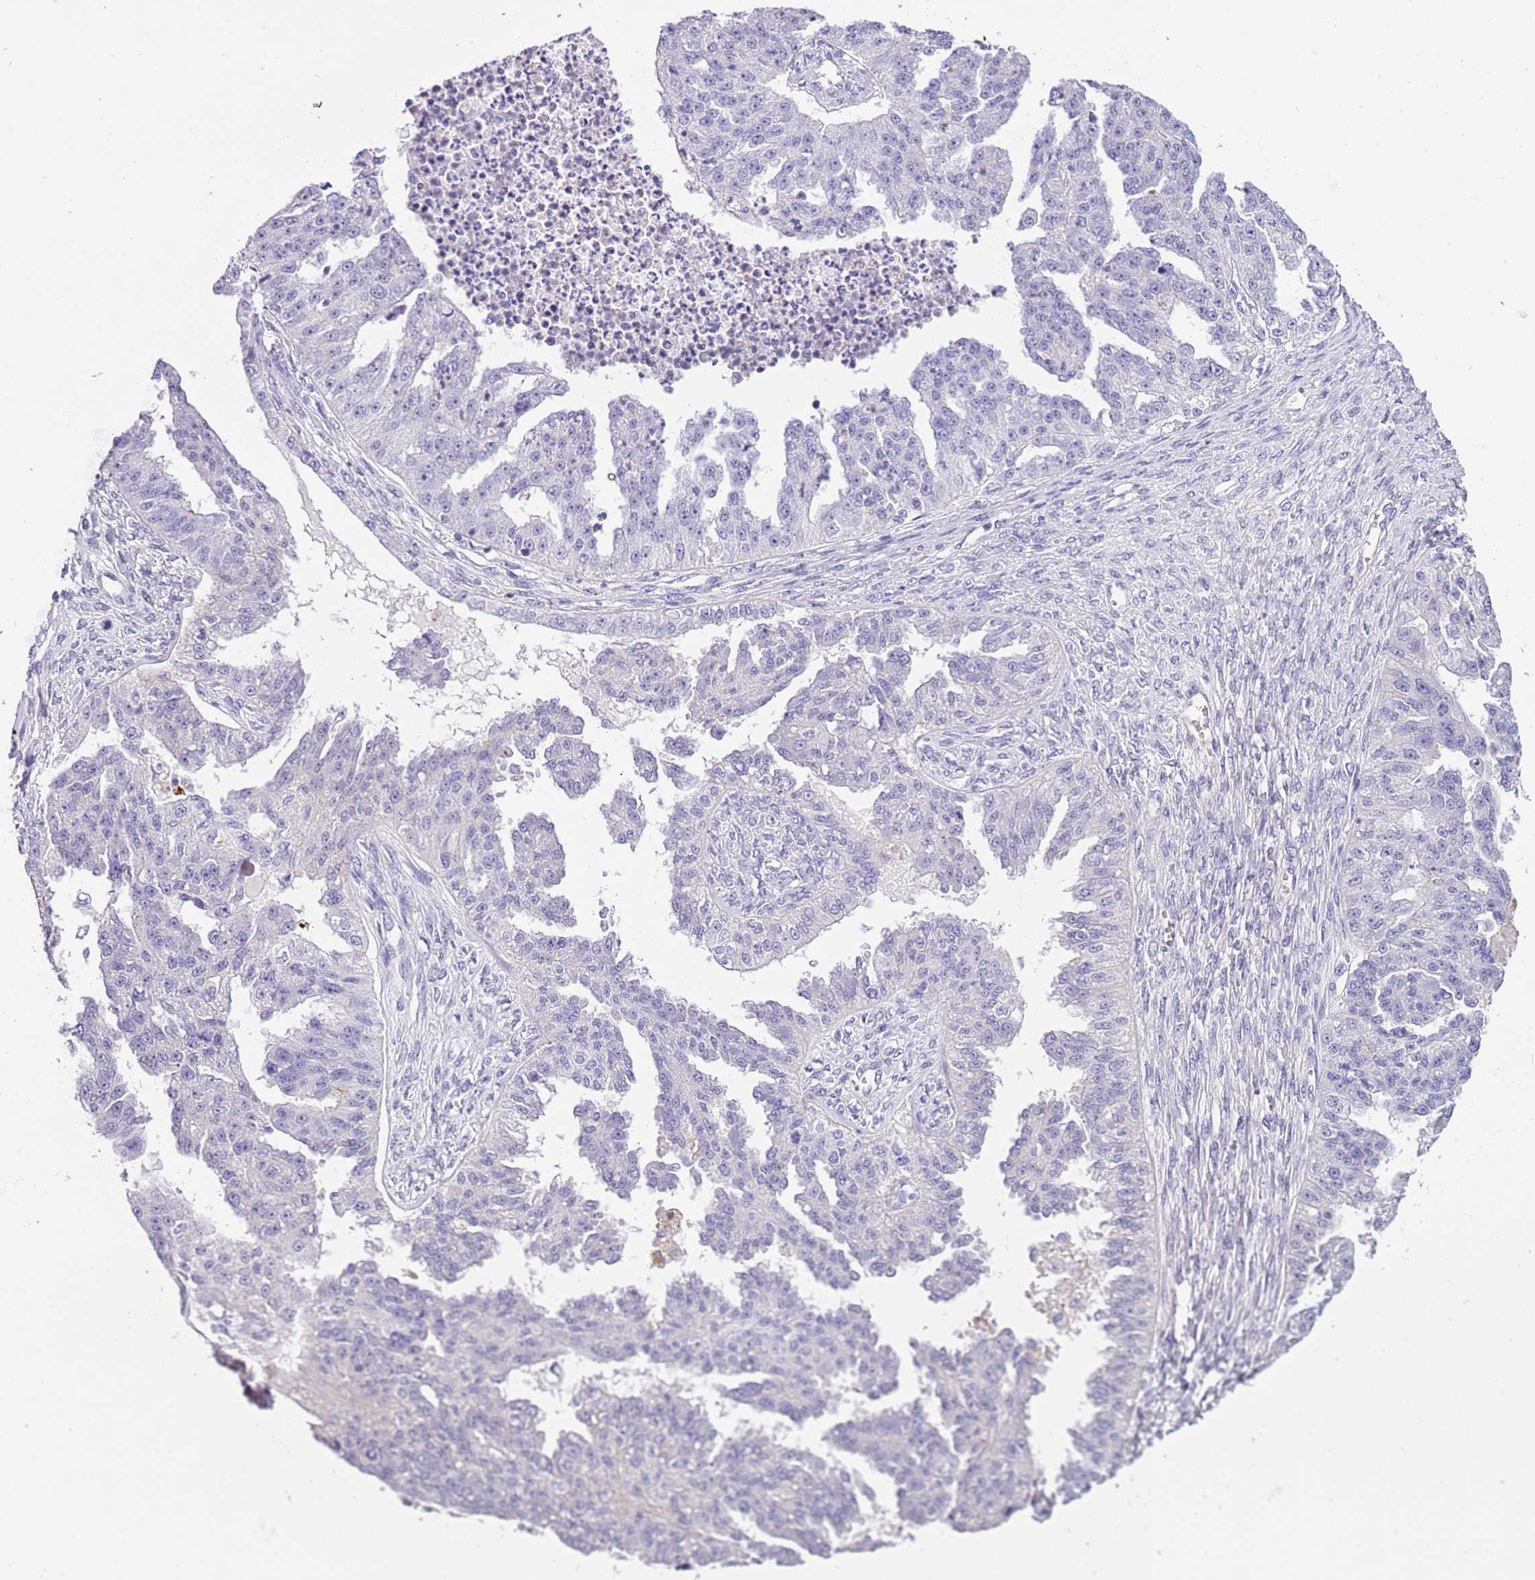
{"staining": {"intensity": "negative", "quantity": "none", "location": "none"}, "tissue": "ovarian cancer", "cell_type": "Tumor cells", "image_type": "cancer", "snomed": [{"axis": "morphology", "description": "Cystadenocarcinoma, serous, NOS"}, {"axis": "topography", "description": "Ovary"}], "caption": "DAB (3,3'-diaminobenzidine) immunohistochemical staining of serous cystadenocarcinoma (ovarian) demonstrates no significant positivity in tumor cells. (Immunohistochemistry (ihc), brightfield microscopy, high magnification).", "gene": "PCGF2", "patient": {"sex": "female", "age": 58}}